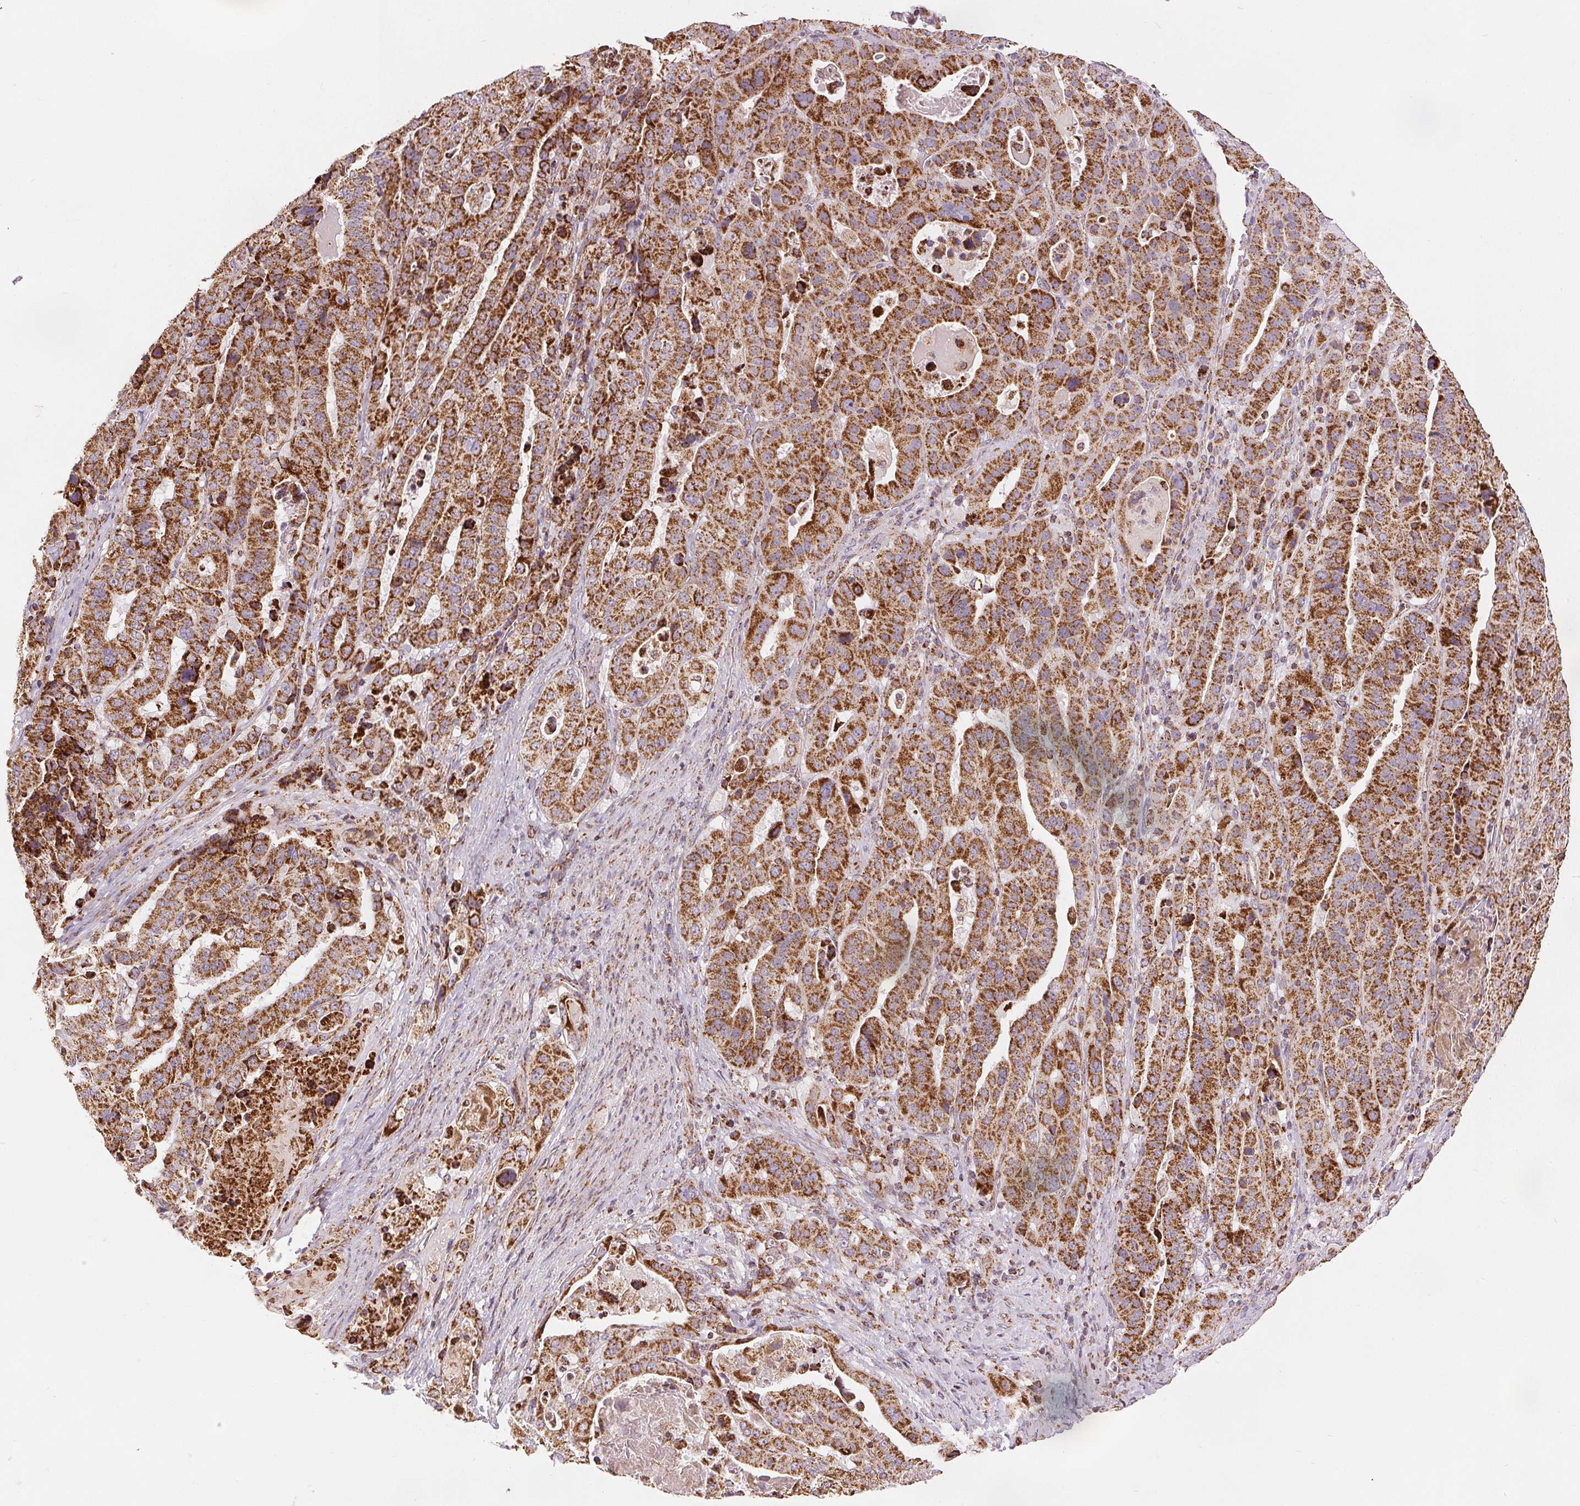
{"staining": {"intensity": "strong", "quantity": ">75%", "location": "cytoplasmic/membranous"}, "tissue": "stomach cancer", "cell_type": "Tumor cells", "image_type": "cancer", "snomed": [{"axis": "morphology", "description": "Adenocarcinoma, NOS"}, {"axis": "topography", "description": "Stomach"}], "caption": "Stomach adenocarcinoma stained with a brown dye exhibits strong cytoplasmic/membranous positive expression in about >75% of tumor cells.", "gene": "SDHB", "patient": {"sex": "male", "age": 48}}